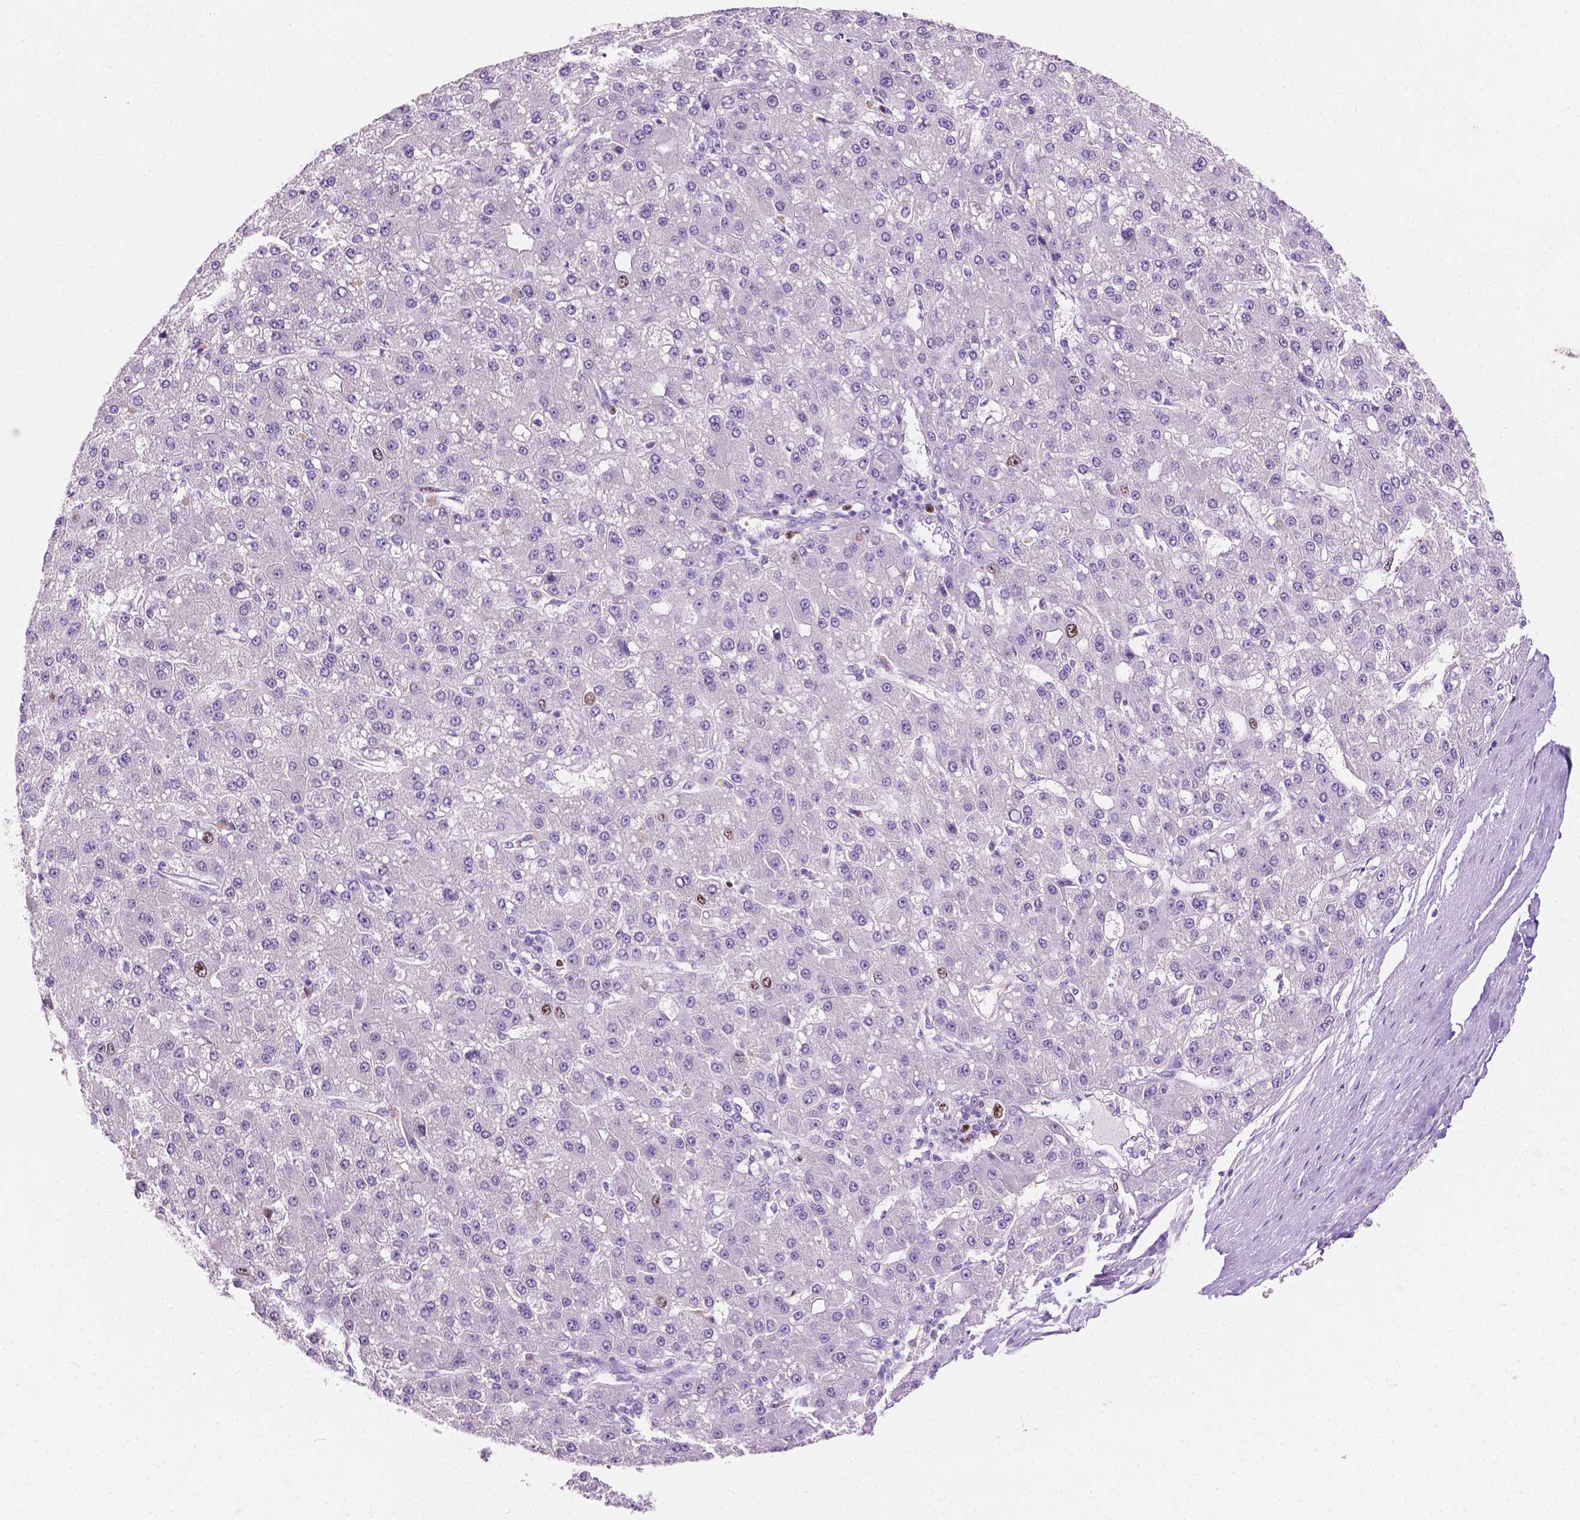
{"staining": {"intensity": "weak", "quantity": "<25%", "location": "nuclear"}, "tissue": "liver cancer", "cell_type": "Tumor cells", "image_type": "cancer", "snomed": [{"axis": "morphology", "description": "Carcinoma, Hepatocellular, NOS"}, {"axis": "topography", "description": "Liver"}], "caption": "Tumor cells show no significant positivity in hepatocellular carcinoma (liver). (DAB immunohistochemistry visualized using brightfield microscopy, high magnification).", "gene": "SIAH2", "patient": {"sex": "male", "age": 67}}